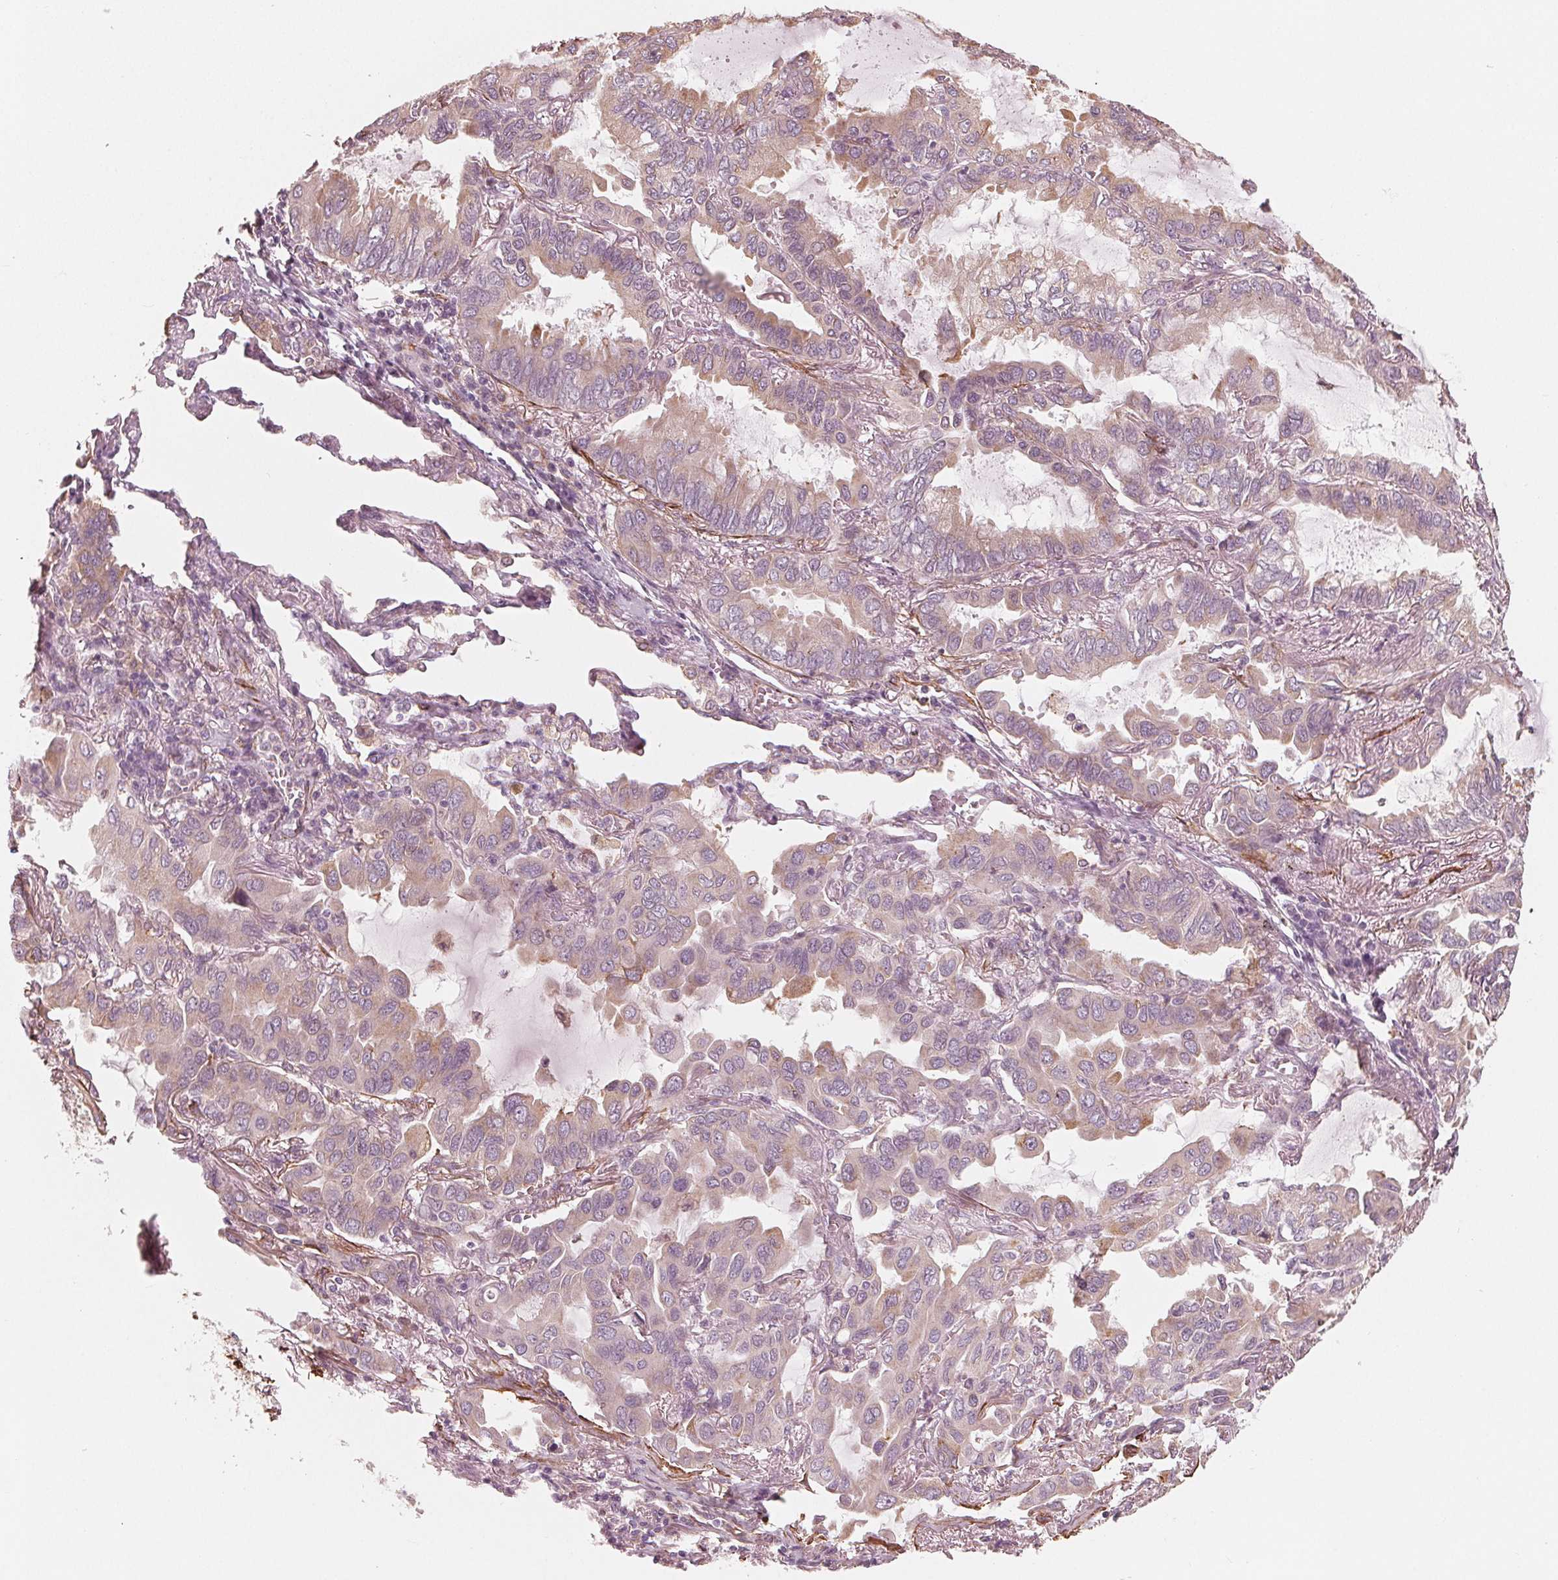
{"staining": {"intensity": "moderate", "quantity": "<25%", "location": "cytoplasmic/membranous"}, "tissue": "lung cancer", "cell_type": "Tumor cells", "image_type": "cancer", "snomed": [{"axis": "morphology", "description": "Adenocarcinoma, NOS"}, {"axis": "topography", "description": "Lung"}], "caption": "Immunohistochemical staining of lung adenocarcinoma demonstrates low levels of moderate cytoplasmic/membranous protein staining in approximately <25% of tumor cells.", "gene": "MIER3", "patient": {"sex": "male", "age": 64}}